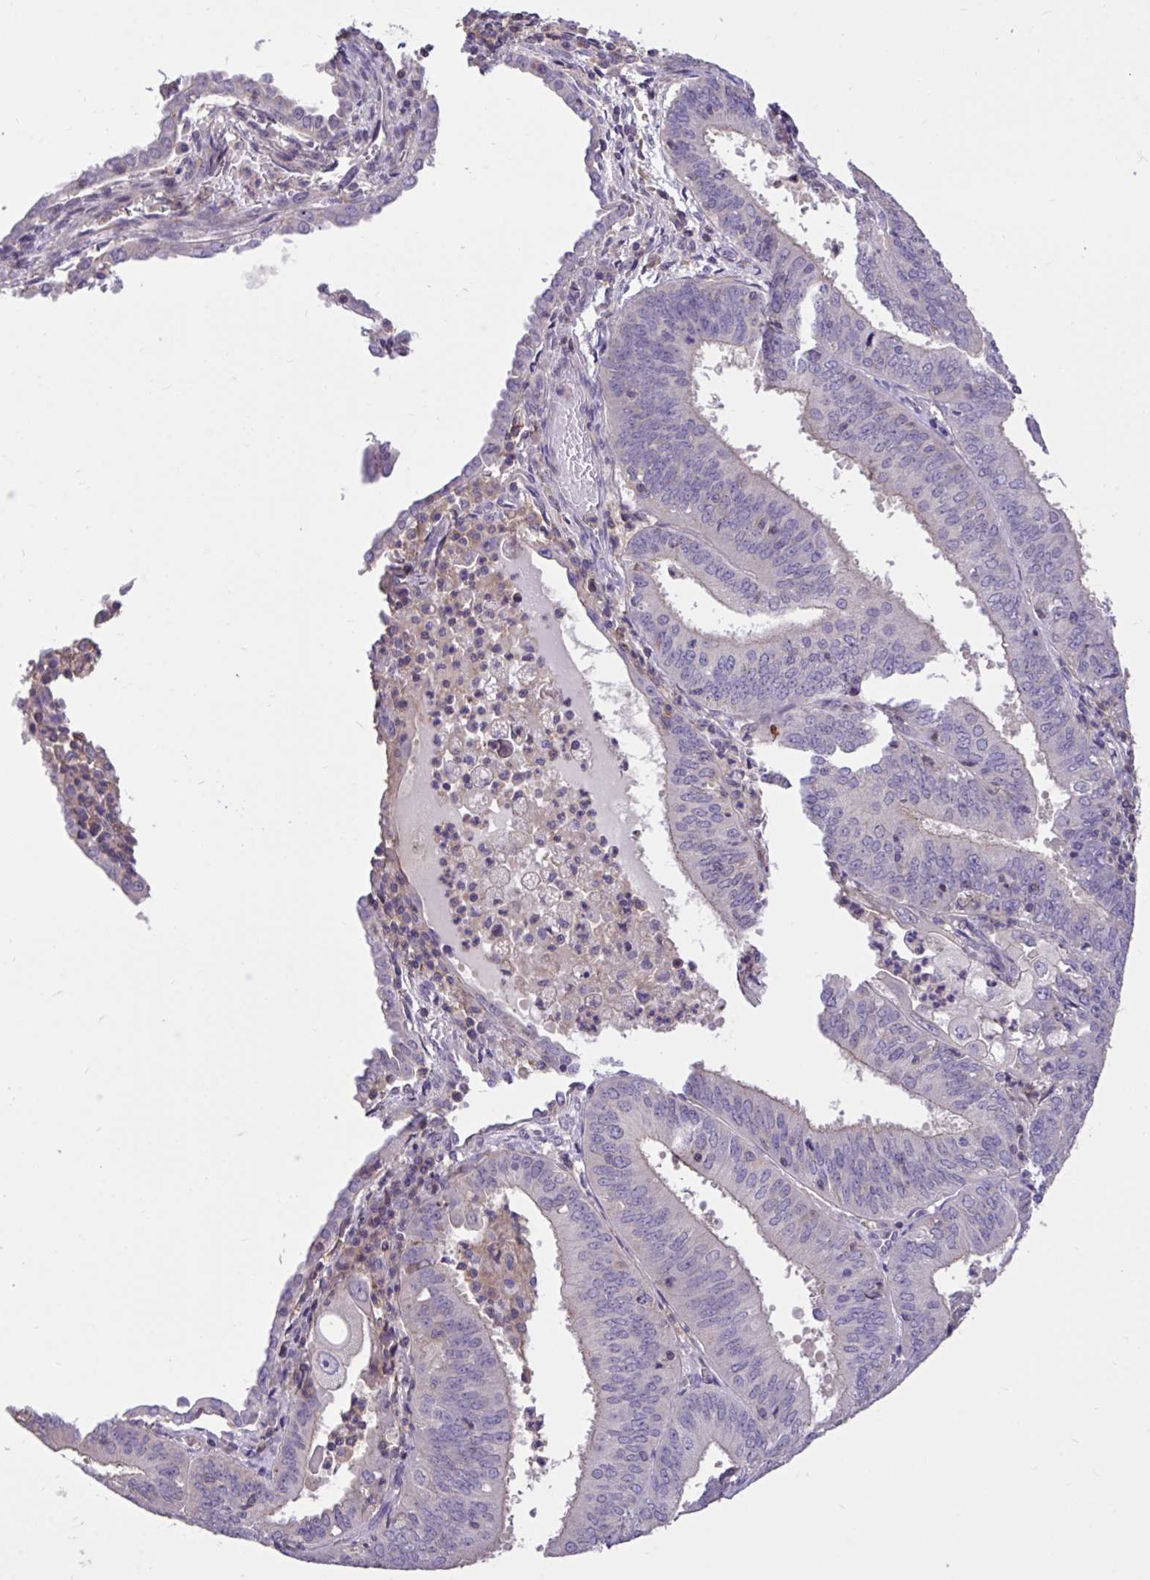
{"staining": {"intensity": "negative", "quantity": "none", "location": "none"}, "tissue": "cervical cancer", "cell_type": "Tumor cells", "image_type": "cancer", "snomed": [{"axis": "morphology", "description": "Adenocarcinoma, NOS"}, {"axis": "topography", "description": "Cervix"}], "caption": "Adenocarcinoma (cervical) was stained to show a protein in brown. There is no significant expression in tumor cells.", "gene": "IGFL2", "patient": {"sex": "female", "age": 56}}